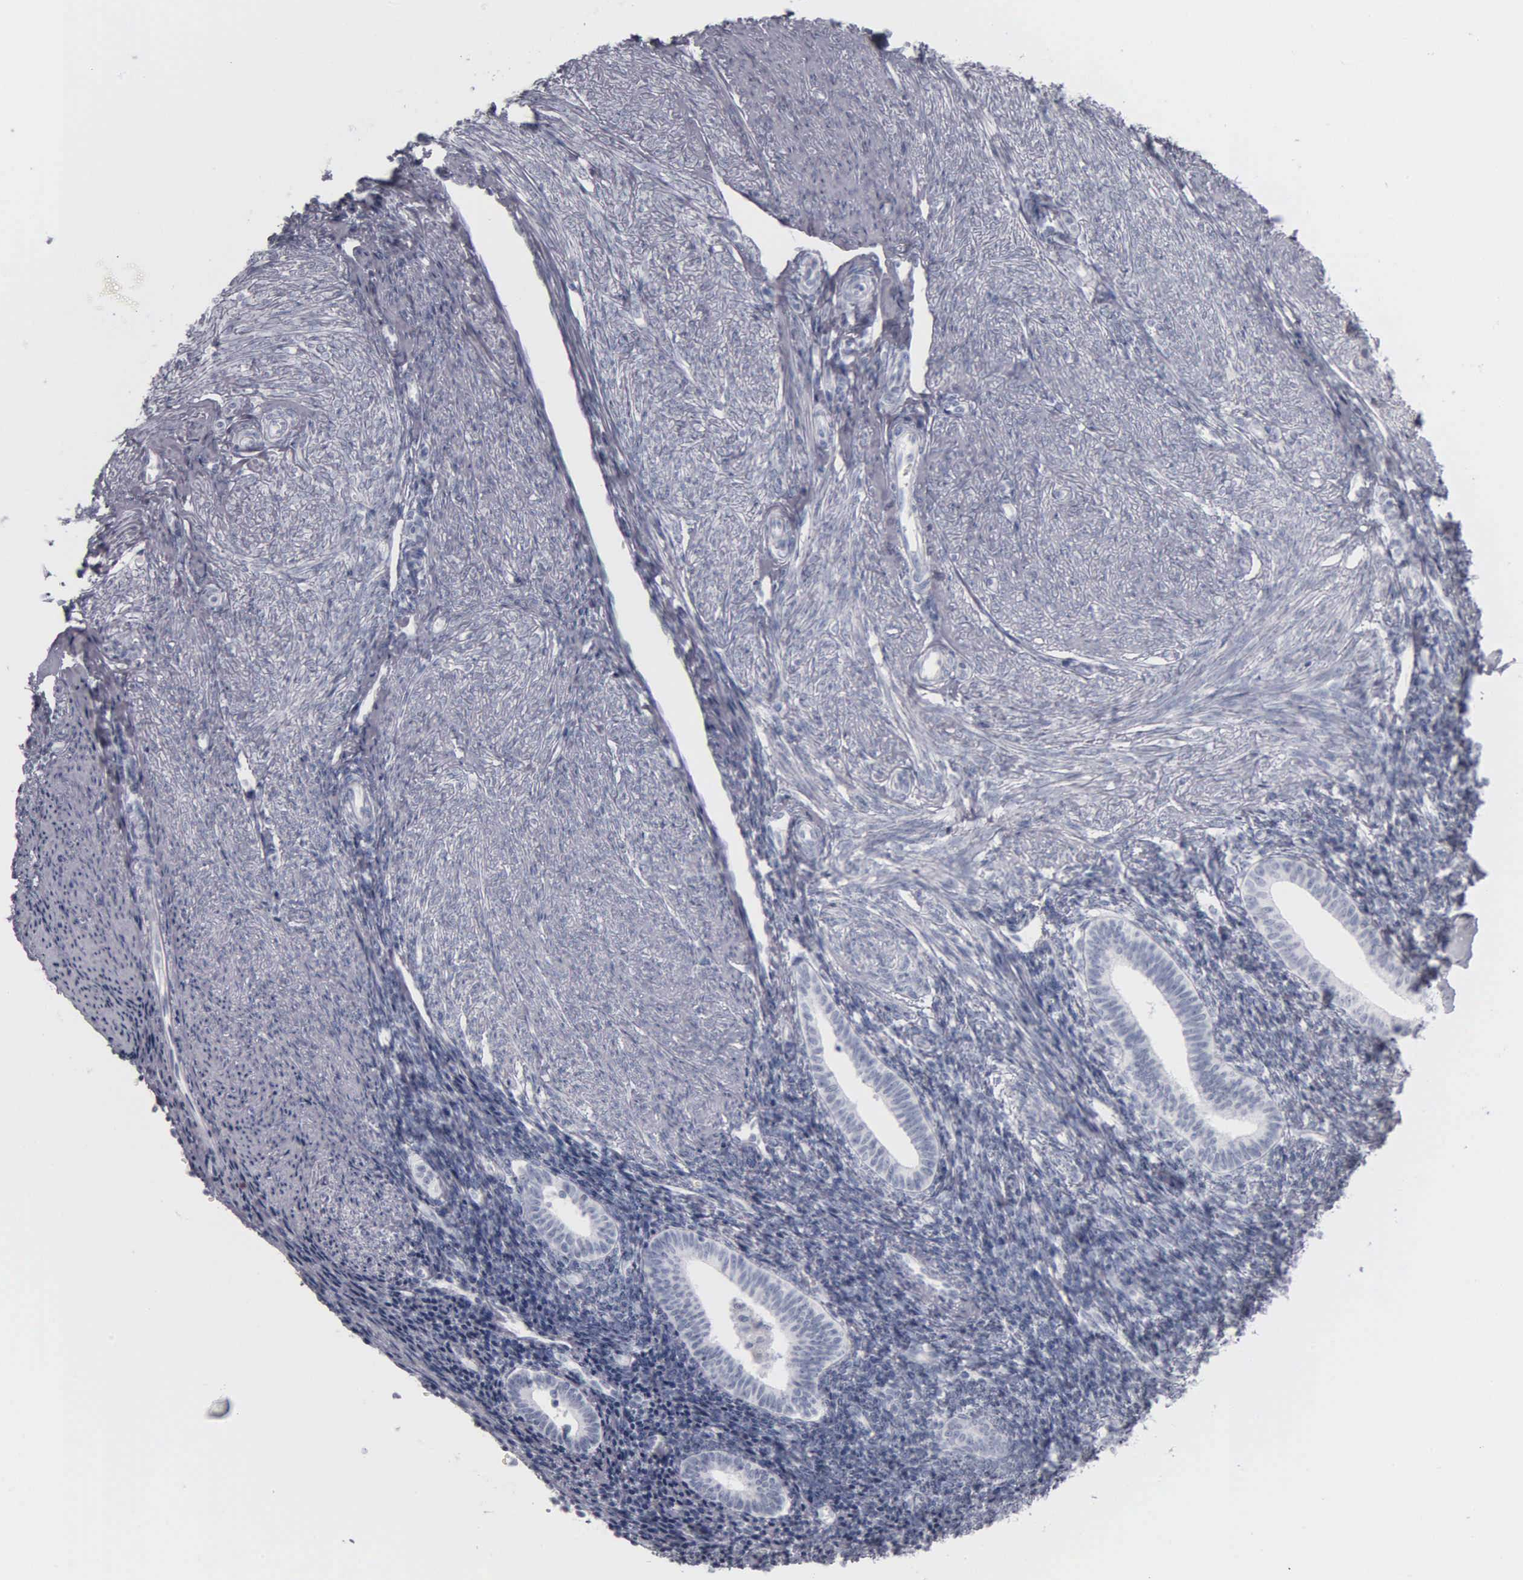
{"staining": {"intensity": "negative", "quantity": "none", "location": "none"}, "tissue": "endometrium", "cell_type": "Cells in endometrial stroma", "image_type": "normal", "snomed": [{"axis": "morphology", "description": "Normal tissue, NOS"}, {"axis": "topography", "description": "Endometrium"}], "caption": "IHC of benign endometrium reveals no positivity in cells in endometrial stroma. (Stains: DAB (3,3'-diaminobenzidine) IHC with hematoxylin counter stain, Microscopy: brightfield microscopy at high magnification).", "gene": "KRT20", "patient": {"sex": "female", "age": 52}}